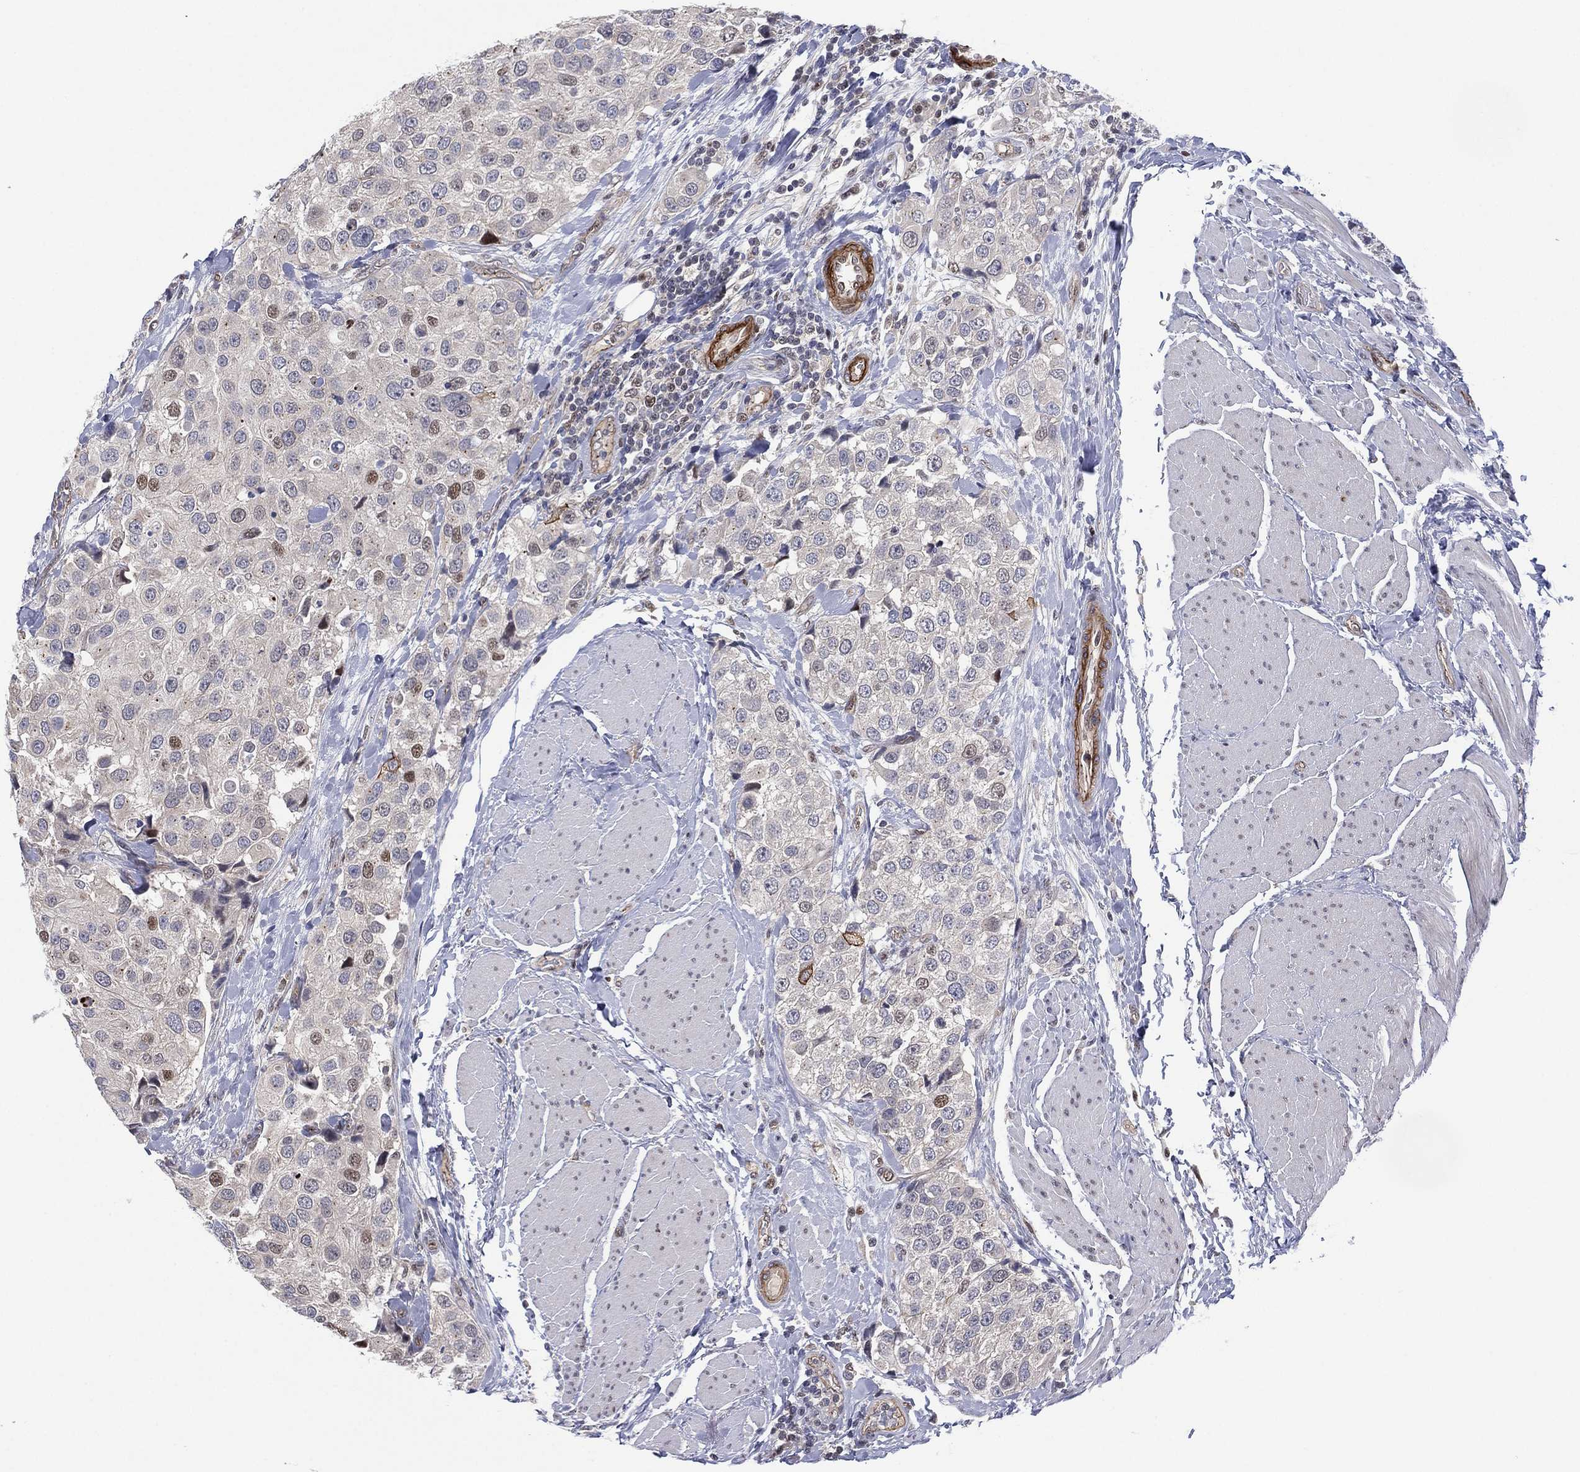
{"staining": {"intensity": "moderate", "quantity": "<25%", "location": "nuclear"}, "tissue": "urothelial cancer", "cell_type": "Tumor cells", "image_type": "cancer", "snomed": [{"axis": "morphology", "description": "Urothelial carcinoma, High grade"}, {"axis": "topography", "description": "Urinary bladder"}], "caption": "A photomicrograph of human urothelial cancer stained for a protein displays moderate nuclear brown staining in tumor cells.", "gene": "GSE1", "patient": {"sex": "female", "age": 64}}